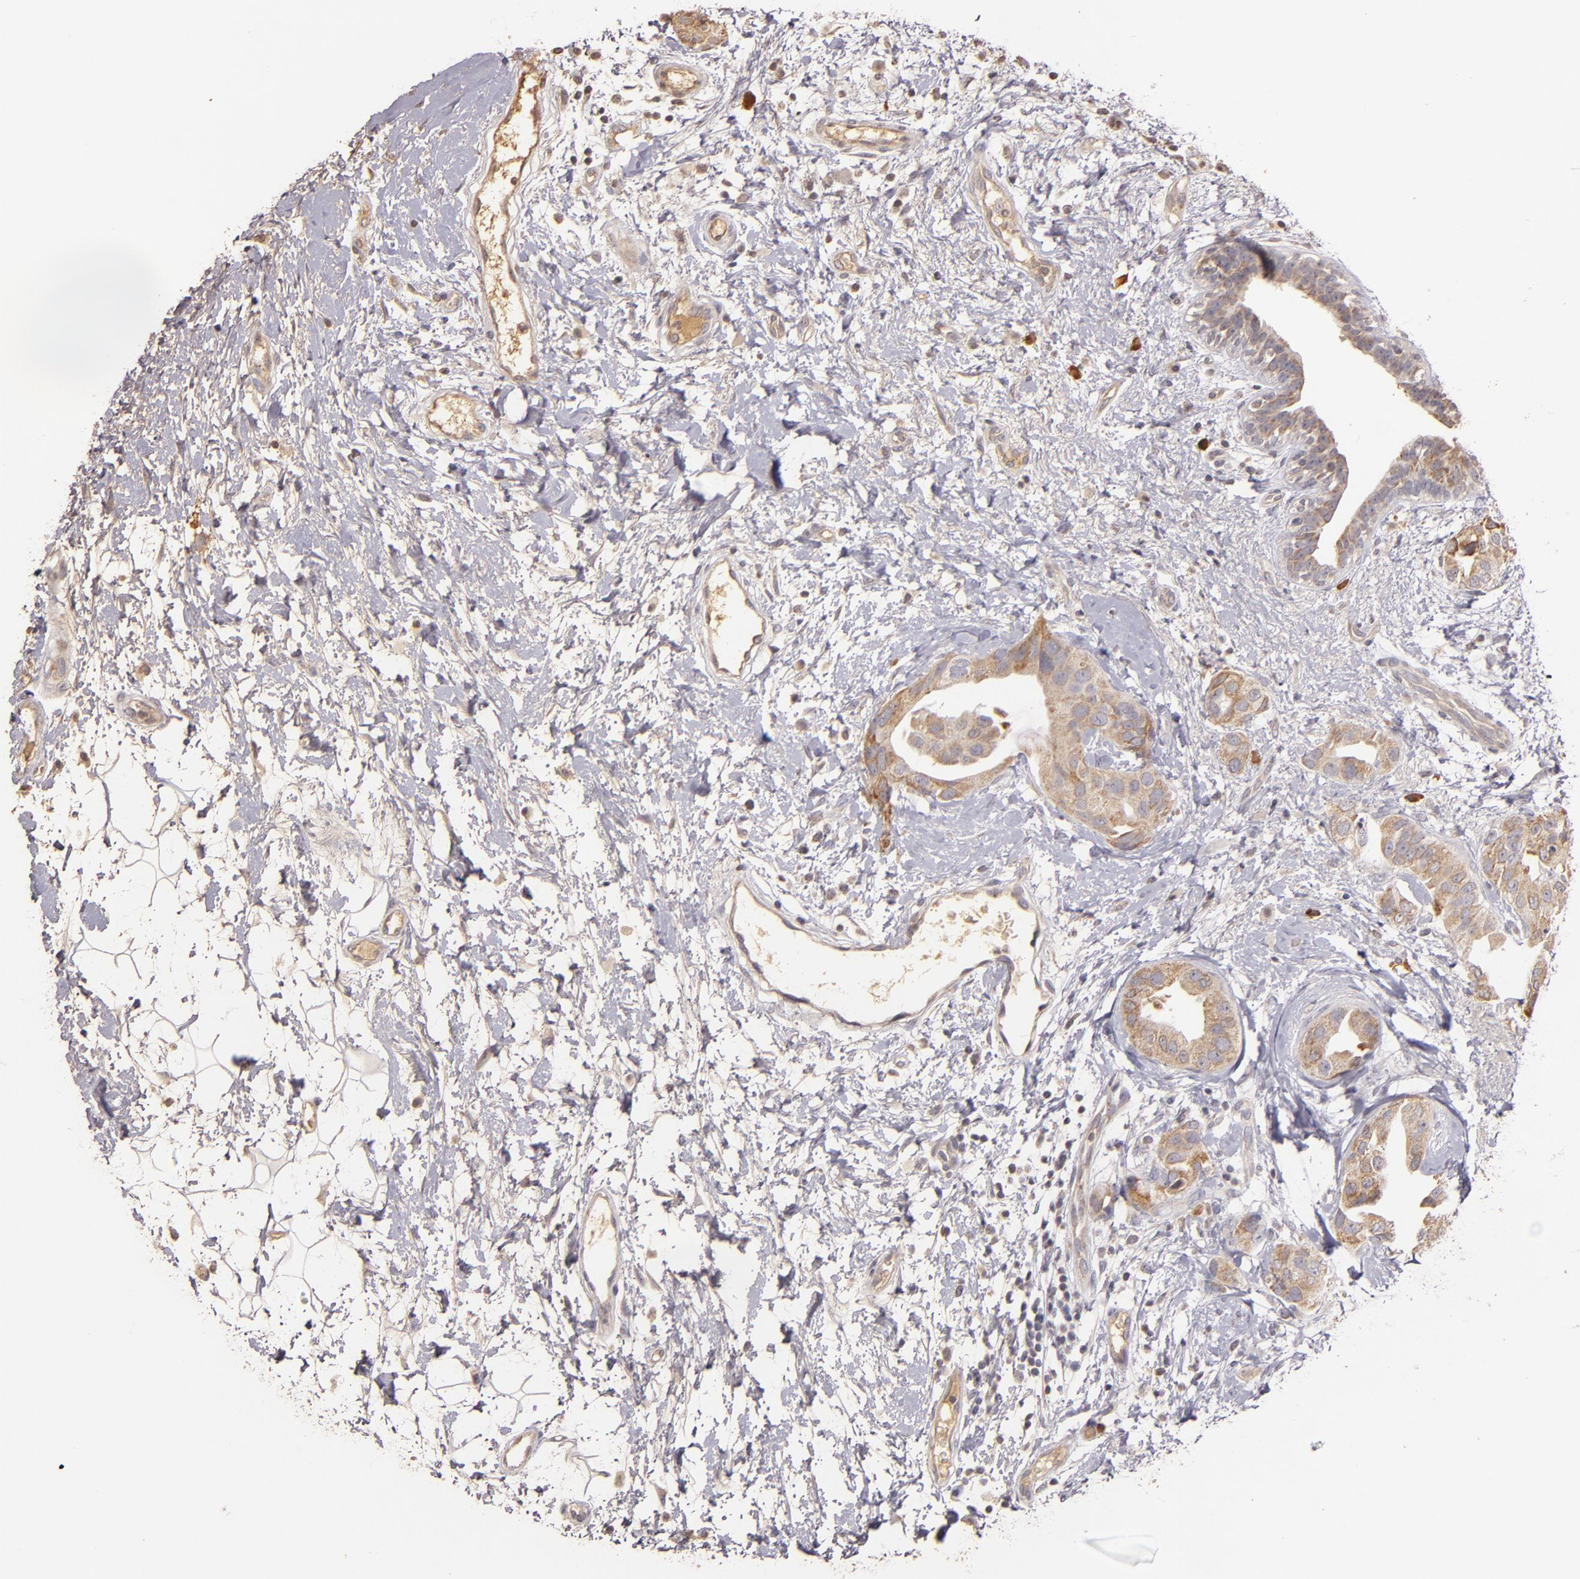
{"staining": {"intensity": "moderate", "quantity": ">75%", "location": "cytoplasmic/membranous"}, "tissue": "breast cancer", "cell_type": "Tumor cells", "image_type": "cancer", "snomed": [{"axis": "morphology", "description": "Duct carcinoma"}, {"axis": "topography", "description": "Breast"}], "caption": "Approximately >75% of tumor cells in human breast cancer (invasive ductal carcinoma) display moderate cytoplasmic/membranous protein expression as visualized by brown immunohistochemical staining.", "gene": "ABL1", "patient": {"sex": "female", "age": 40}}